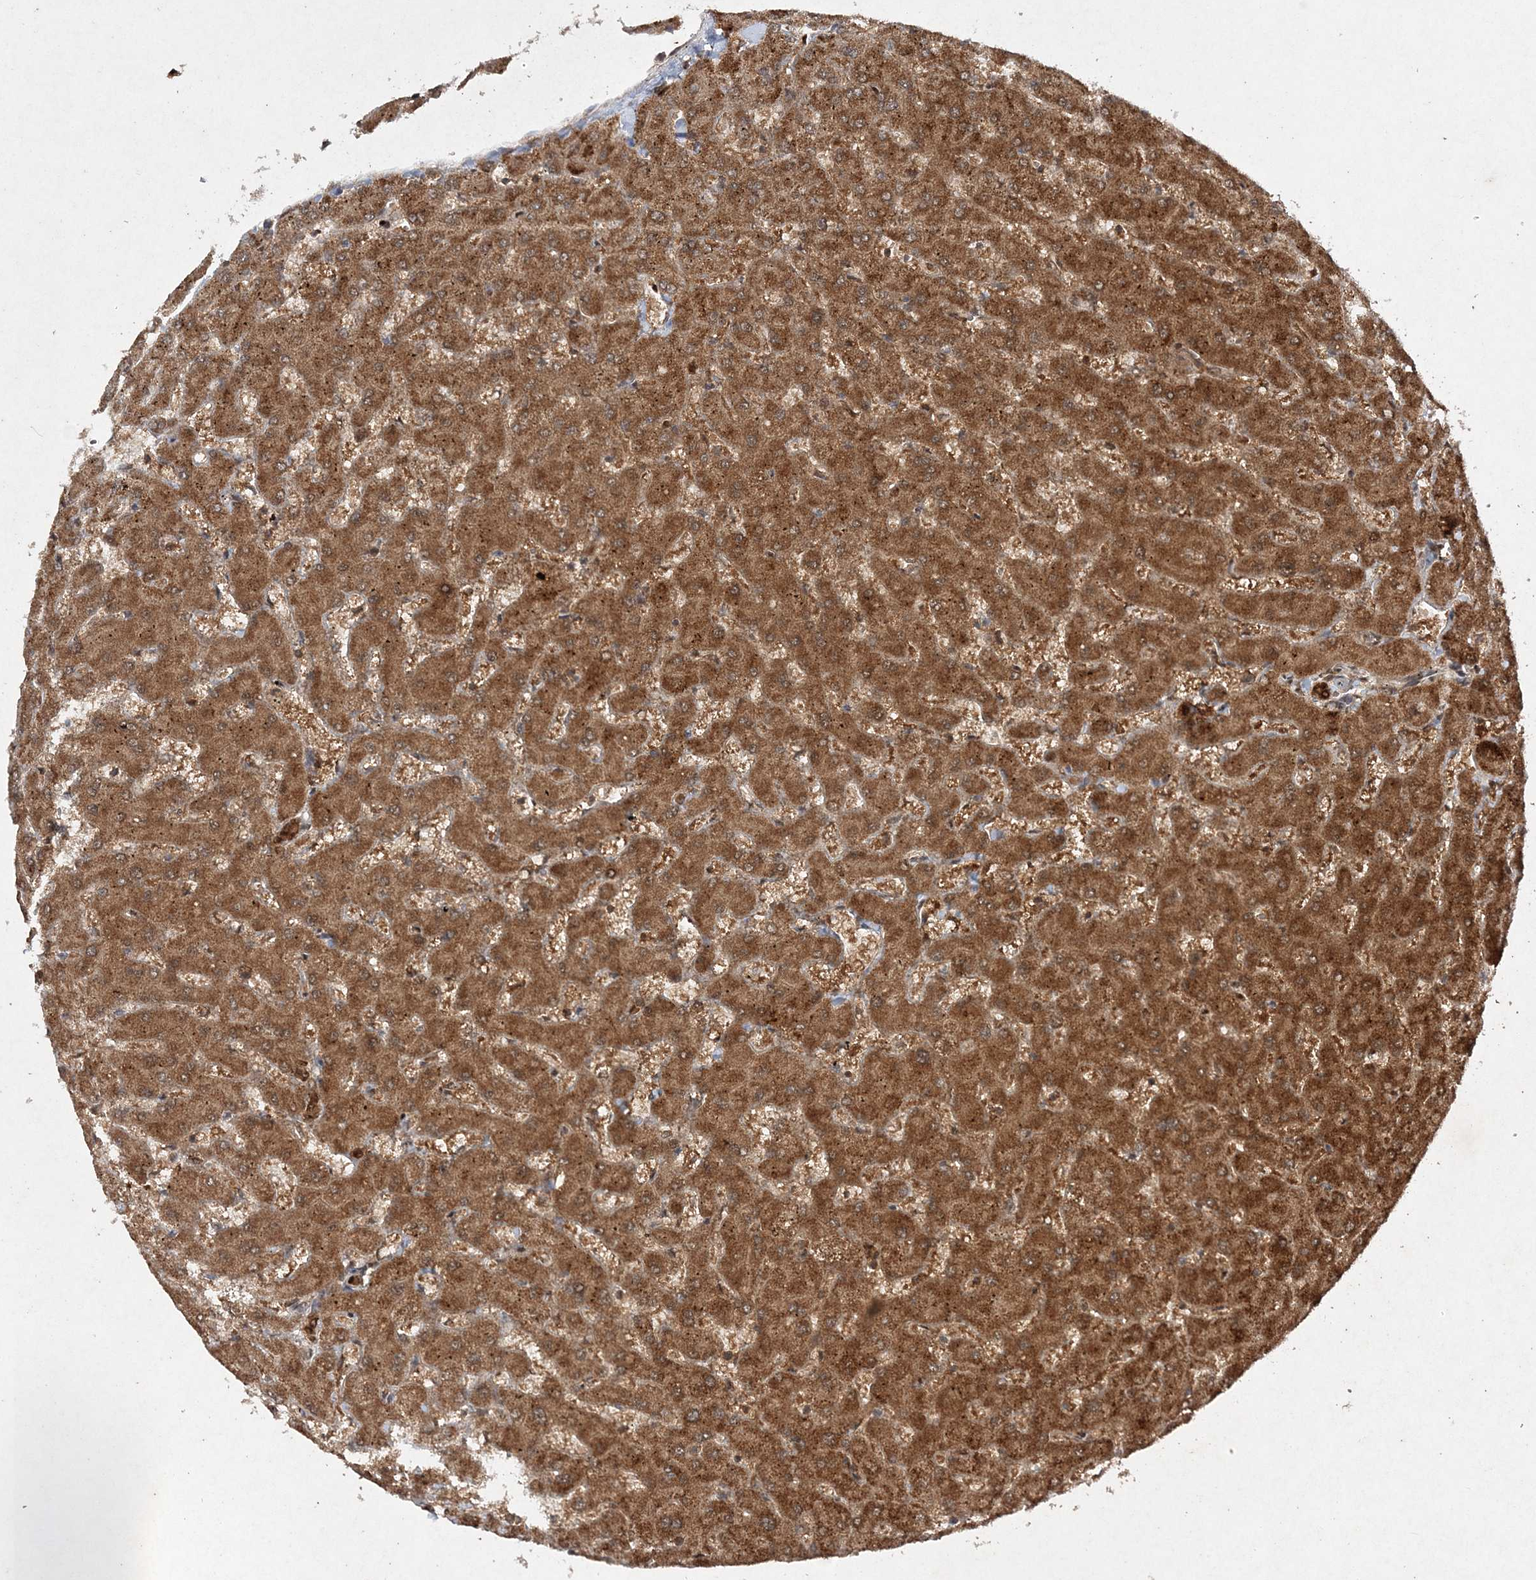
{"staining": {"intensity": "strong", "quantity": ">75%", "location": "cytoplasmic/membranous,nuclear"}, "tissue": "liver", "cell_type": "Cholangiocytes", "image_type": "normal", "snomed": [{"axis": "morphology", "description": "Normal tissue, NOS"}, {"axis": "topography", "description": "Liver"}], "caption": "Liver stained with DAB immunohistochemistry exhibits high levels of strong cytoplasmic/membranous,nuclear positivity in about >75% of cholangiocytes.", "gene": "NIF3L1", "patient": {"sex": "female", "age": 63}}